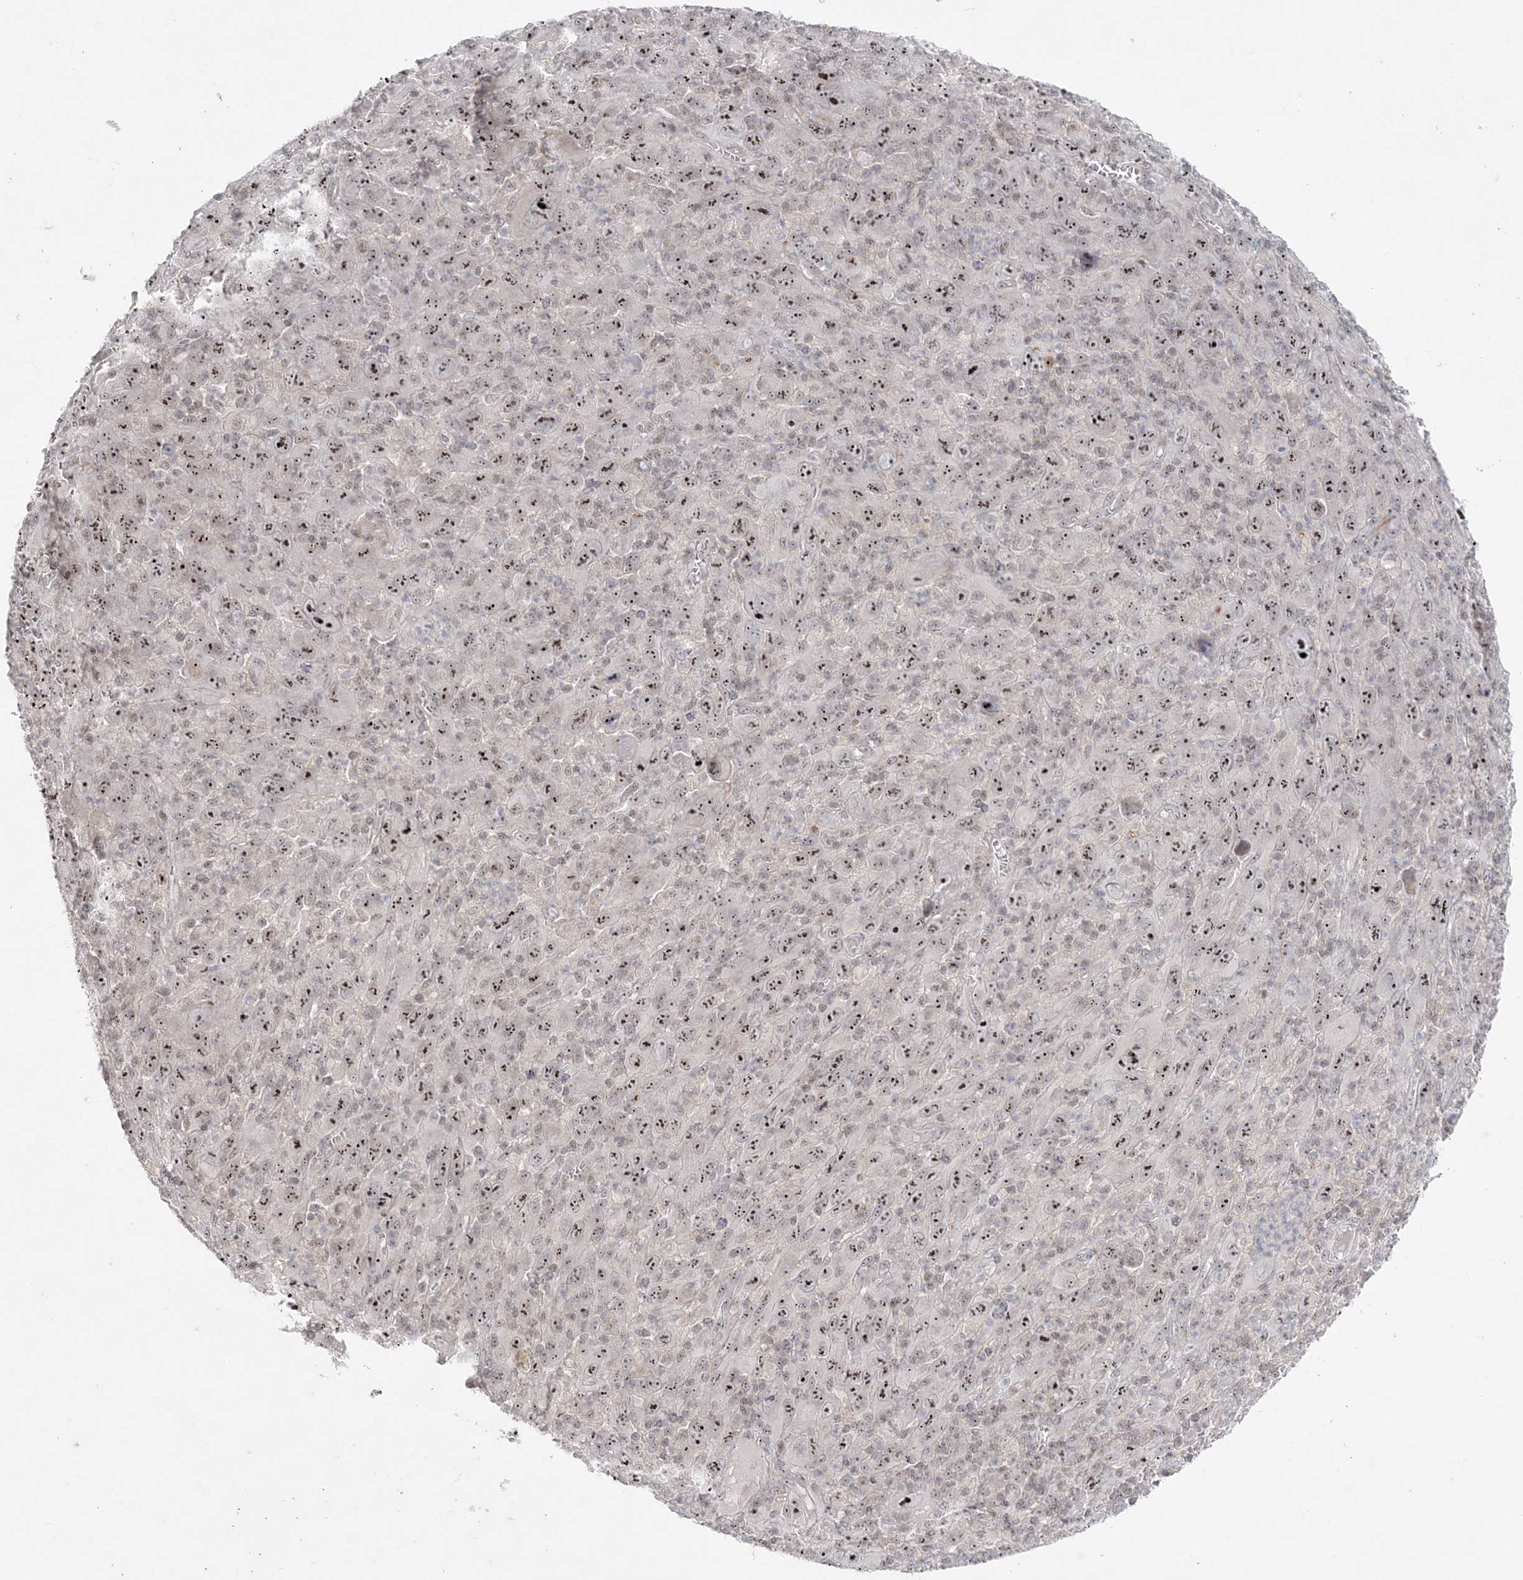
{"staining": {"intensity": "strong", "quantity": "25%-75%", "location": "nuclear"}, "tissue": "melanoma", "cell_type": "Tumor cells", "image_type": "cancer", "snomed": [{"axis": "morphology", "description": "Malignant melanoma, Metastatic site"}, {"axis": "topography", "description": "Skin"}], "caption": "A micrograph of malignant melanoma (metastatic site) stained for a protein reveals strong nuclear brown staining in tumor cells. (DAB IHC with brightfield microscopy, high magnification).", "gene": "SH3BP4", "patient": {"sex": "female", "age": 56}}